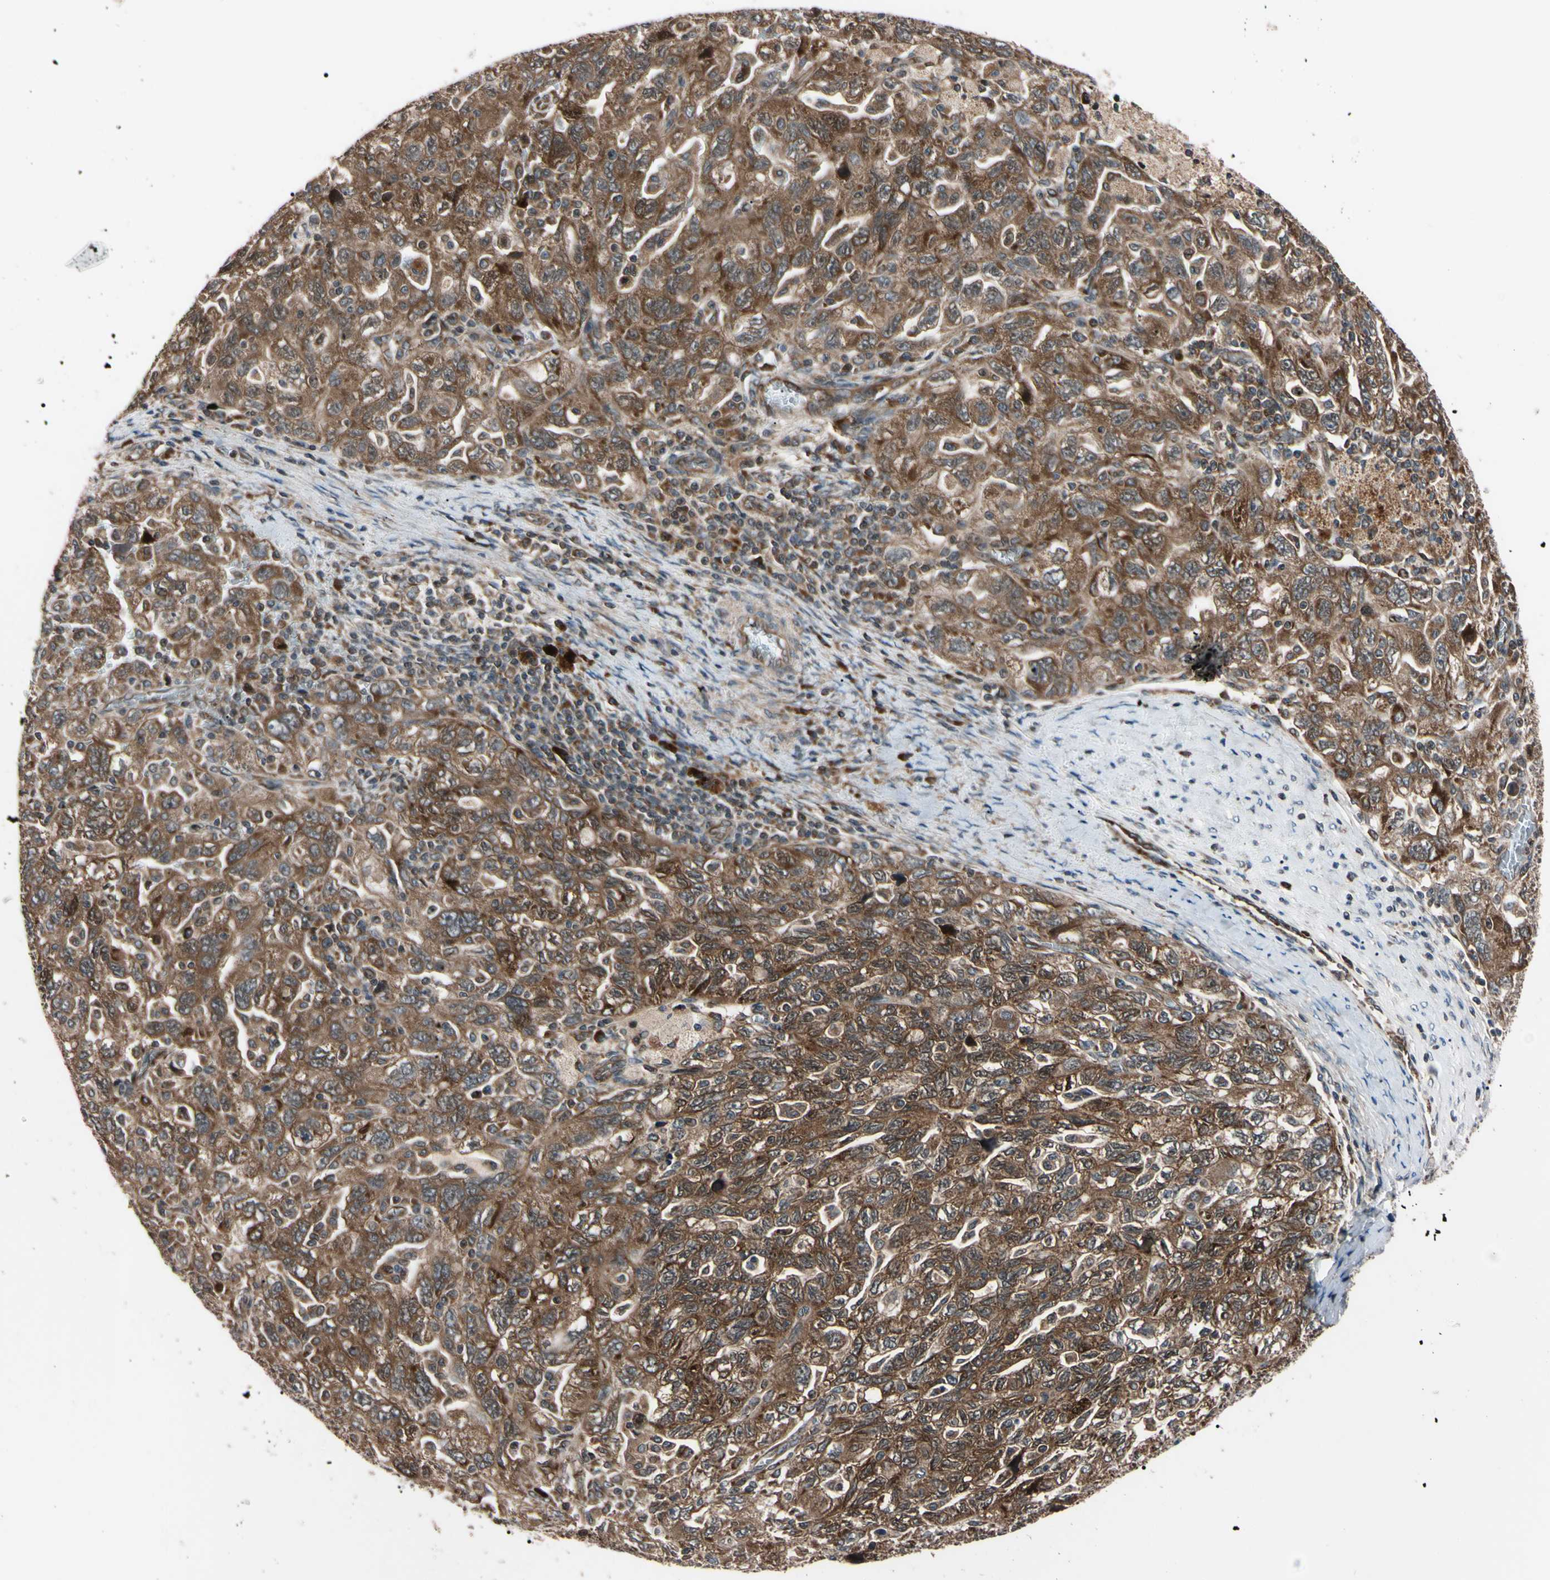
{"staining": {"intensity": "moderate", "quantity": ">75%", "location": "cytoplasmic/membranous"}, "tissue": "ovarian cancer", "cell_type": "Tumor cells", "image_type": "cancer", "snomed": [{"axis": "morphology", "description": "Carcinoma, NOS"}, {"axis": "morphology", "description": "Cystadenocarcinoma, serous, NOS"}, {"axis": "topography", "description": "Ovary"}], "caption": "Protein expression analysis of ovarian carcinoma displays moderate cytoplasmic/membranous expression in approximately >75% of tumor cells.", "gene": "GUCY1B1", "patient": {"sex": "female", "age": 69}}